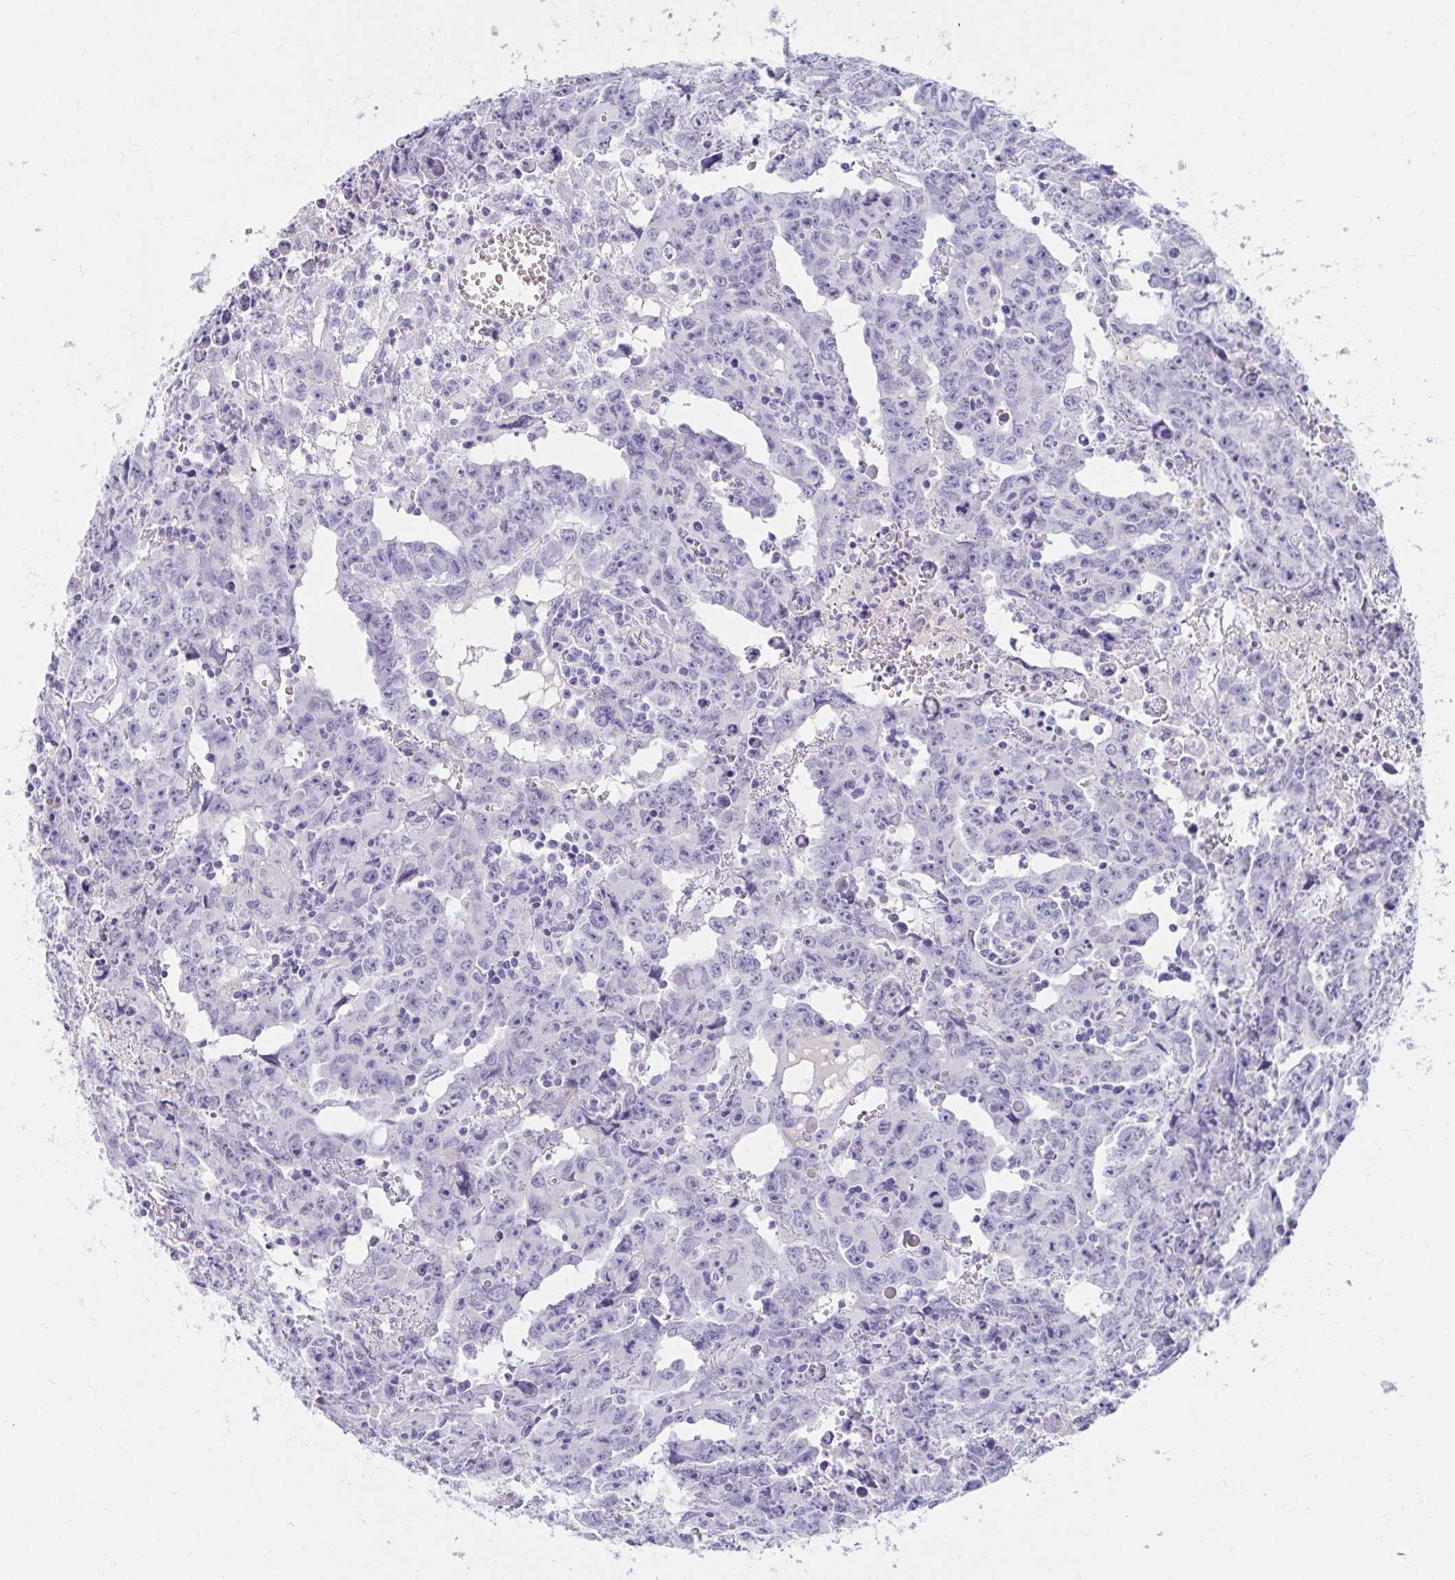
{"staining": {"intensity": "negative", "quantity": "none", "location": "none"}, "tissue": "testis cancer", "cell_type": "Tumor cells", "image_type": "cancer", "snomed": [{"axis": "morphology", "description": "Carcinoma, Embryonal, NOS"}, {"axis": "topography", "description": "Testis"}], "caption": "High power microscopy histopathology image of an IHC photomicrograph of testis cancer (embryonal carcinoma), revealing no significant positivity in tumor cells.", "gene": "DPEP3", "patient": {"sex": "male", "age": 22}}